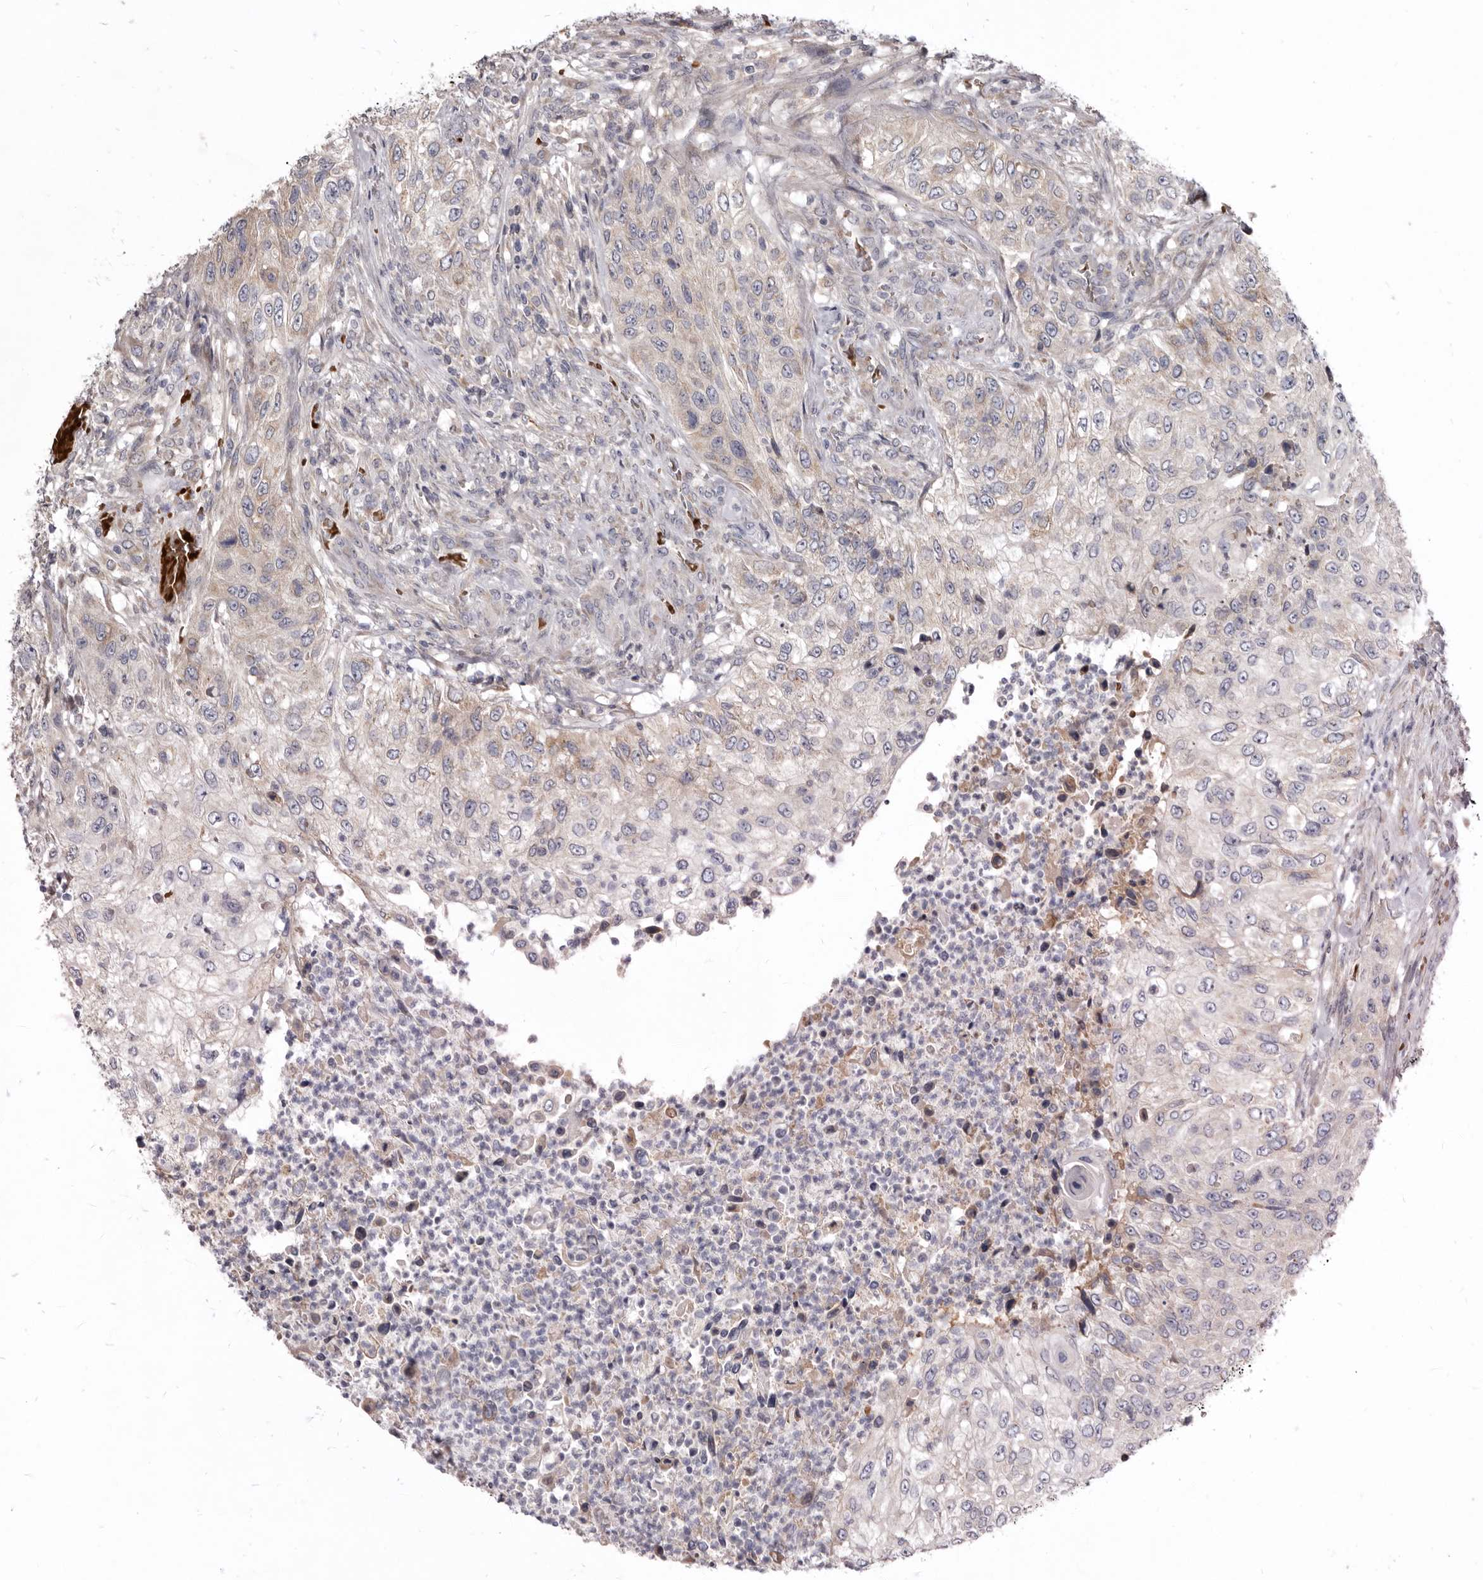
{"staining": {"intensity": "weak", "quantity": "<25%", "location": "cytoplasmic/membranous"}, "tissue": "urothelial cancer", "cell_type": "Tumor cells", "image_type": "cancer", "snomed": [{"axis": "morphology", "description": "Urothelial carcinoma, High grade"}, {"axis": "topography", "description": "Urinary bladder"}], "caption": "A high-resolution micrograph shows IHC staining of urothelial cancer, which reveals no significant staining in tumor cells.", "gene": "NENF", "patient": {"sex": "female", "age": 60}}